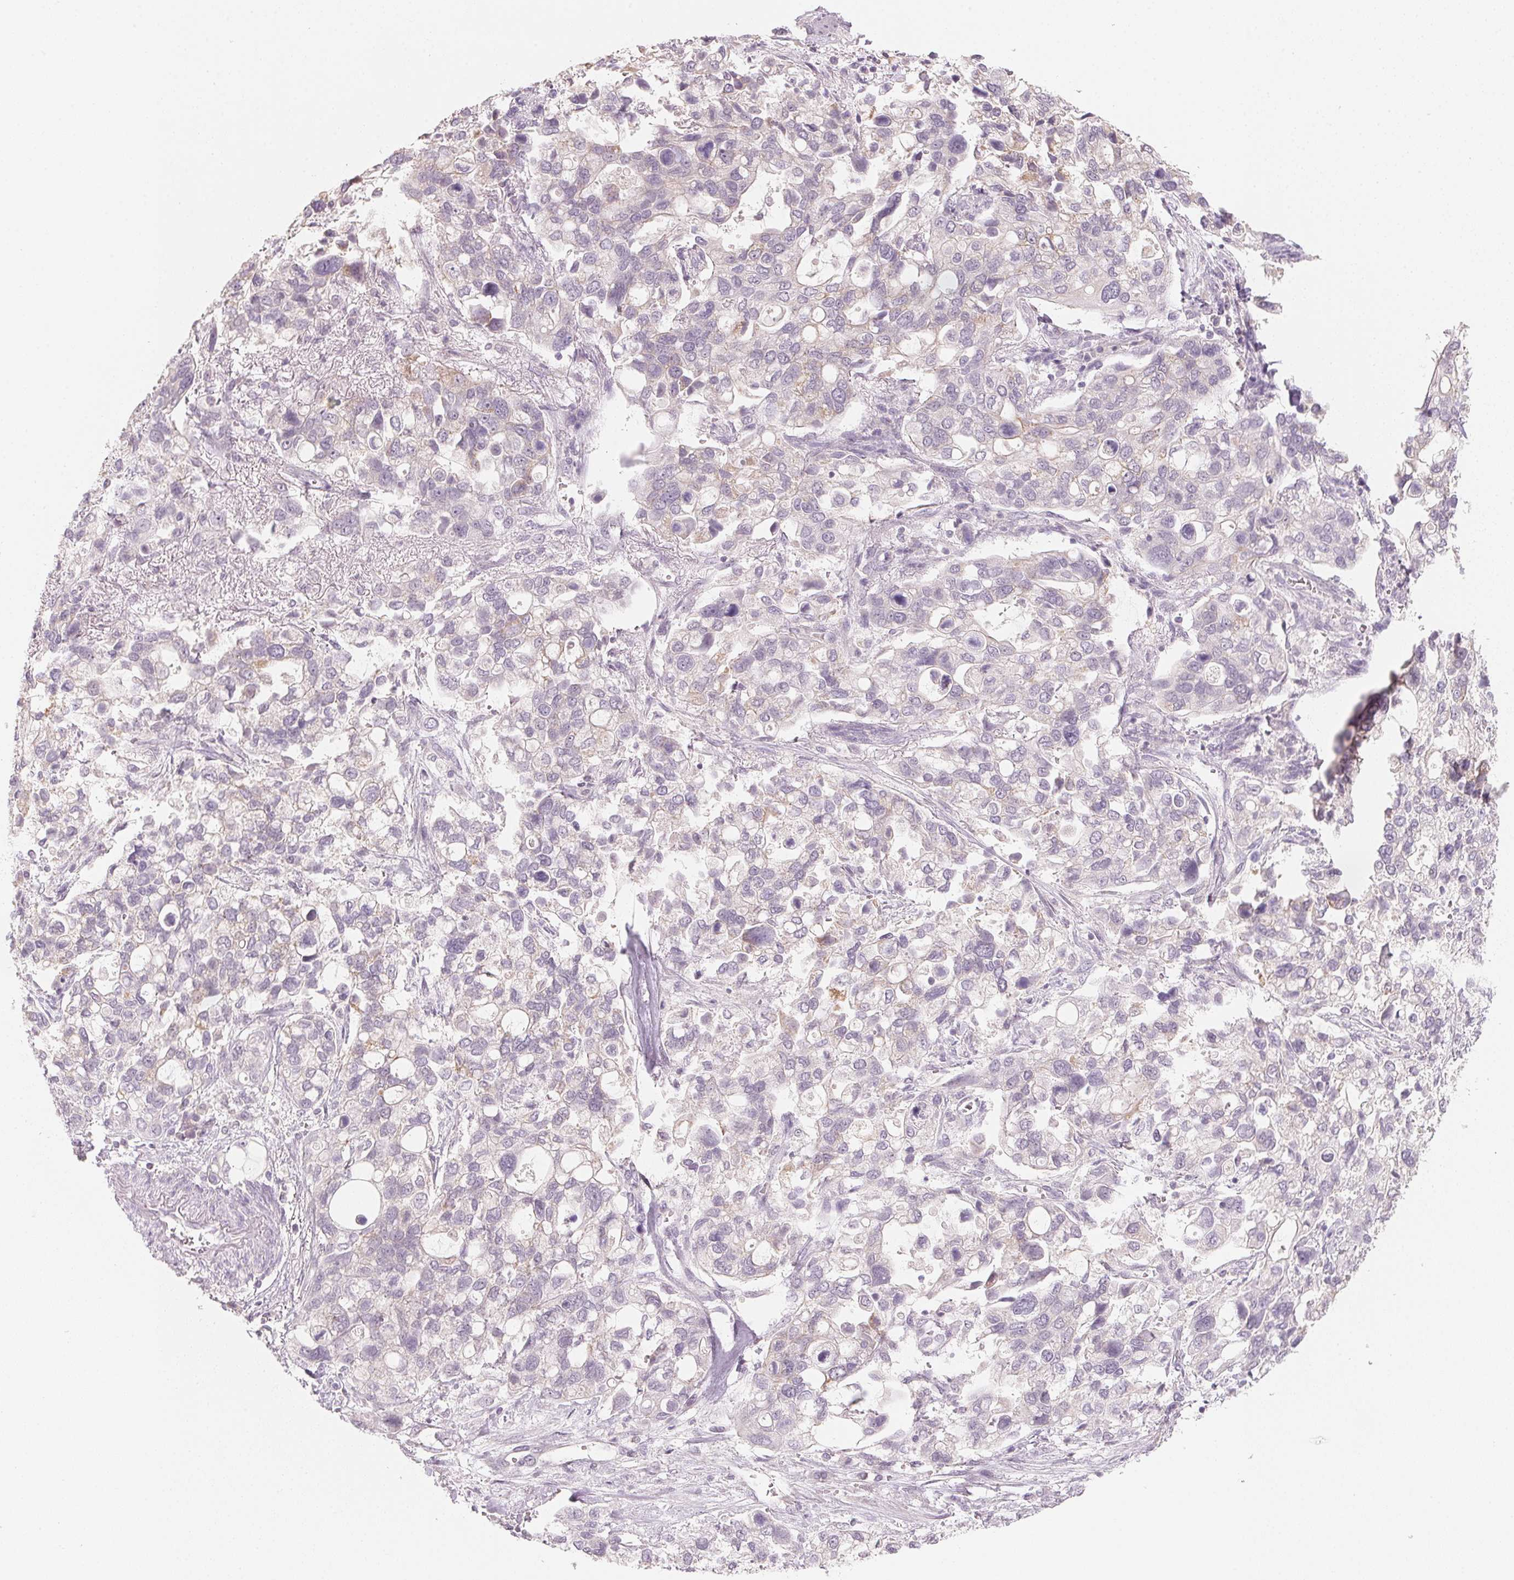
{"staining": {"intensity": "negative", "quantity": "none", "location": "none"}, "tissue": "stomach cancer", "cell_type": "Tumor cells", "image_type": "cancer", "snomed": [{"axis": "morphology", "description": "Adenocarcinoma, NOS"}, {"axis": "topography", "description": "Stomach, upper"}], "caption": "A photomicrograph of stomach cancer stained for a protein reveals no brown staining in tumor cells.", "gene": "ANKRD31", "patient": {"sex": "female", "age": 81}}